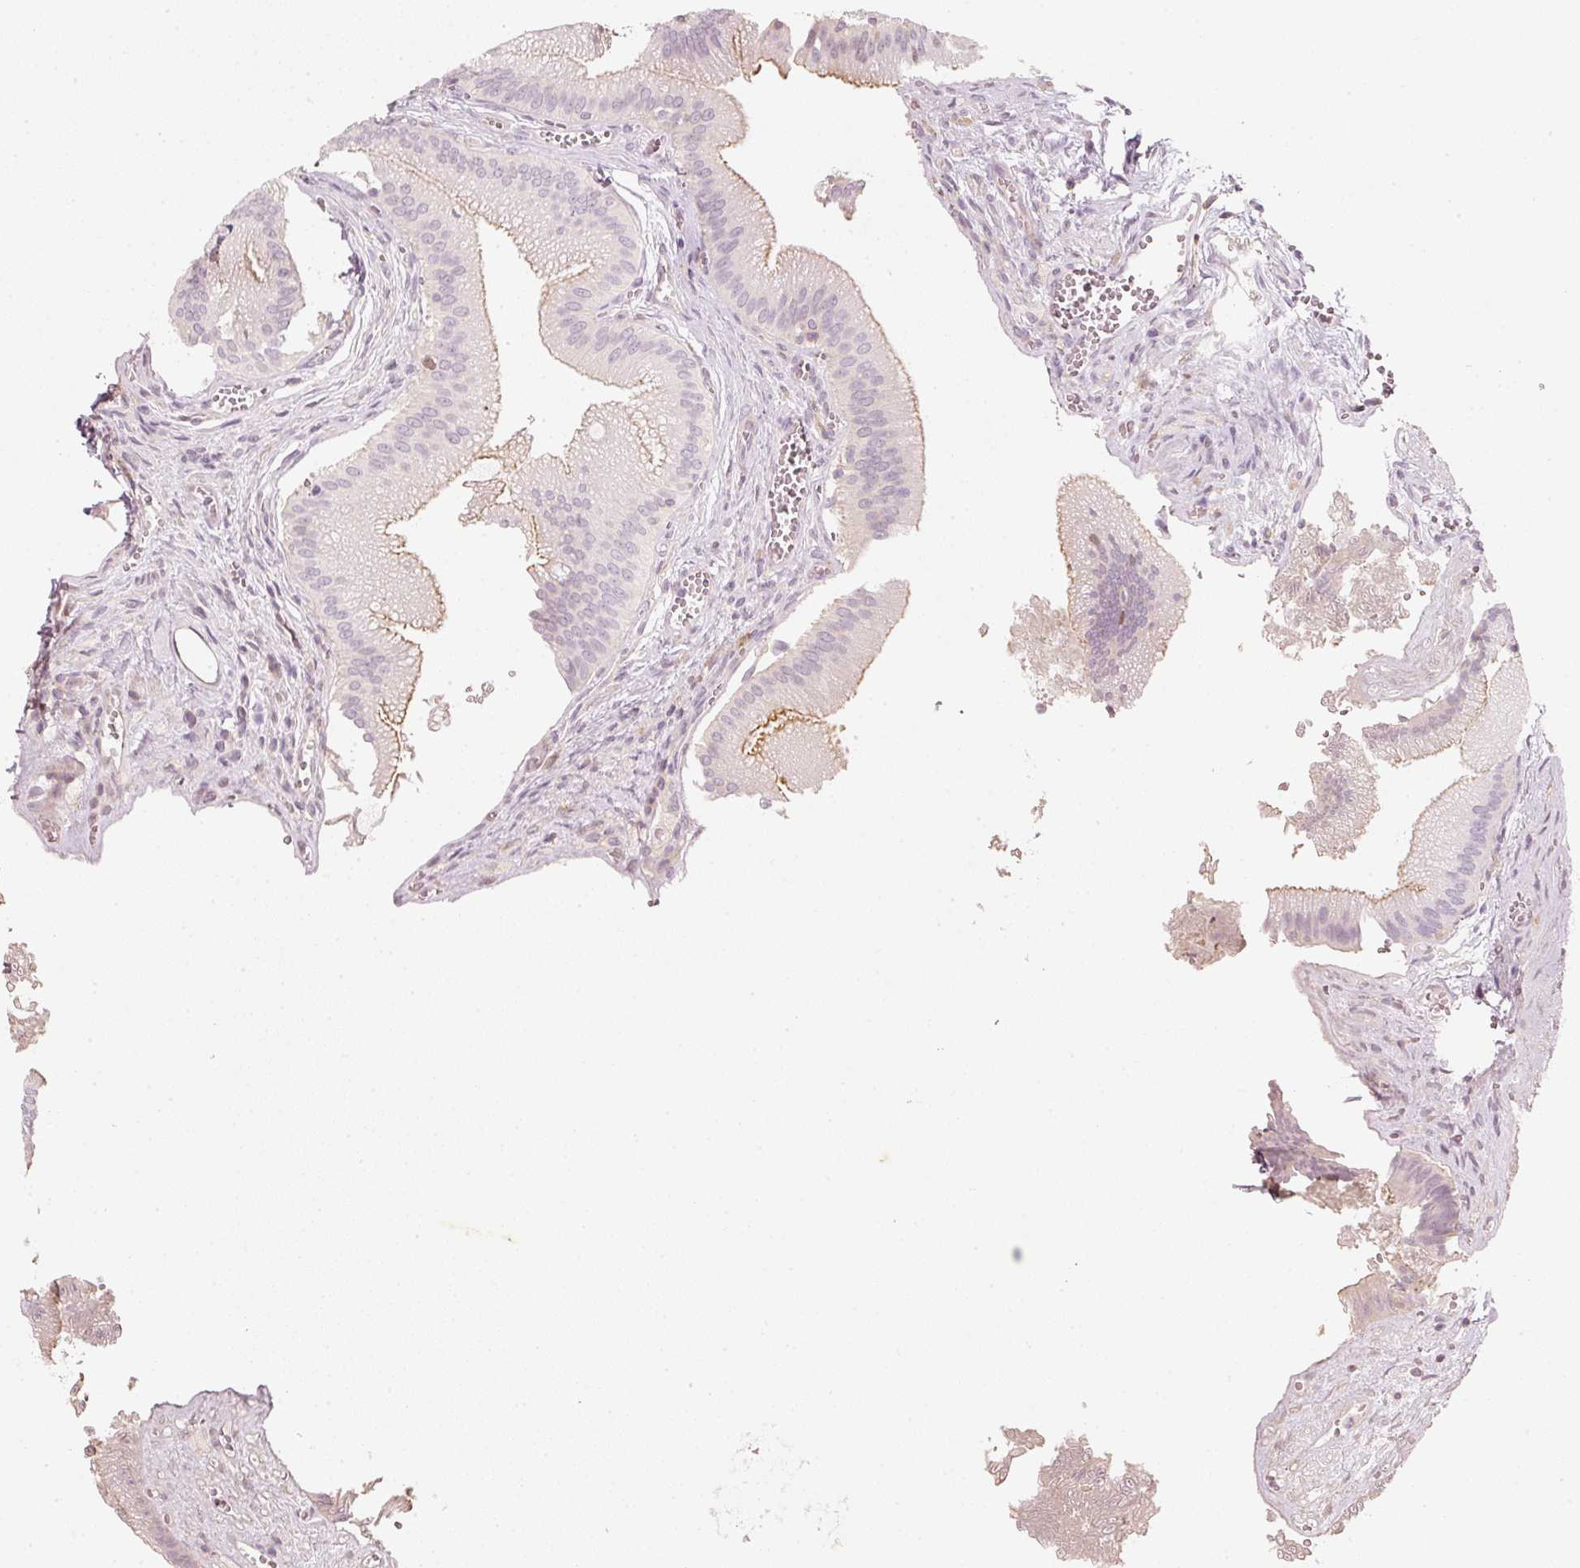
{"staining": {"intensity": "weak", "quantity": "25%-75%", "location": "cytoplasmic/membranous"}, "tissue": "gallbladder", "cell_type": "Glandular cells", "image_type": "normal", "snomed": [{"axis": "morphology", "description": "Normal tissue, NOS"}, {"axis": "topography", "description": "Gallbladder"}], "caption": "Immunohistochemical staining of benign gallbladder exhibits 25%-75% levels of weak cytoplasmic/membranous protein positivity in approximately 25%-75% of glandular cells.", "gene": "TREX2", "patient": {"sex": "male", "age": 17}}